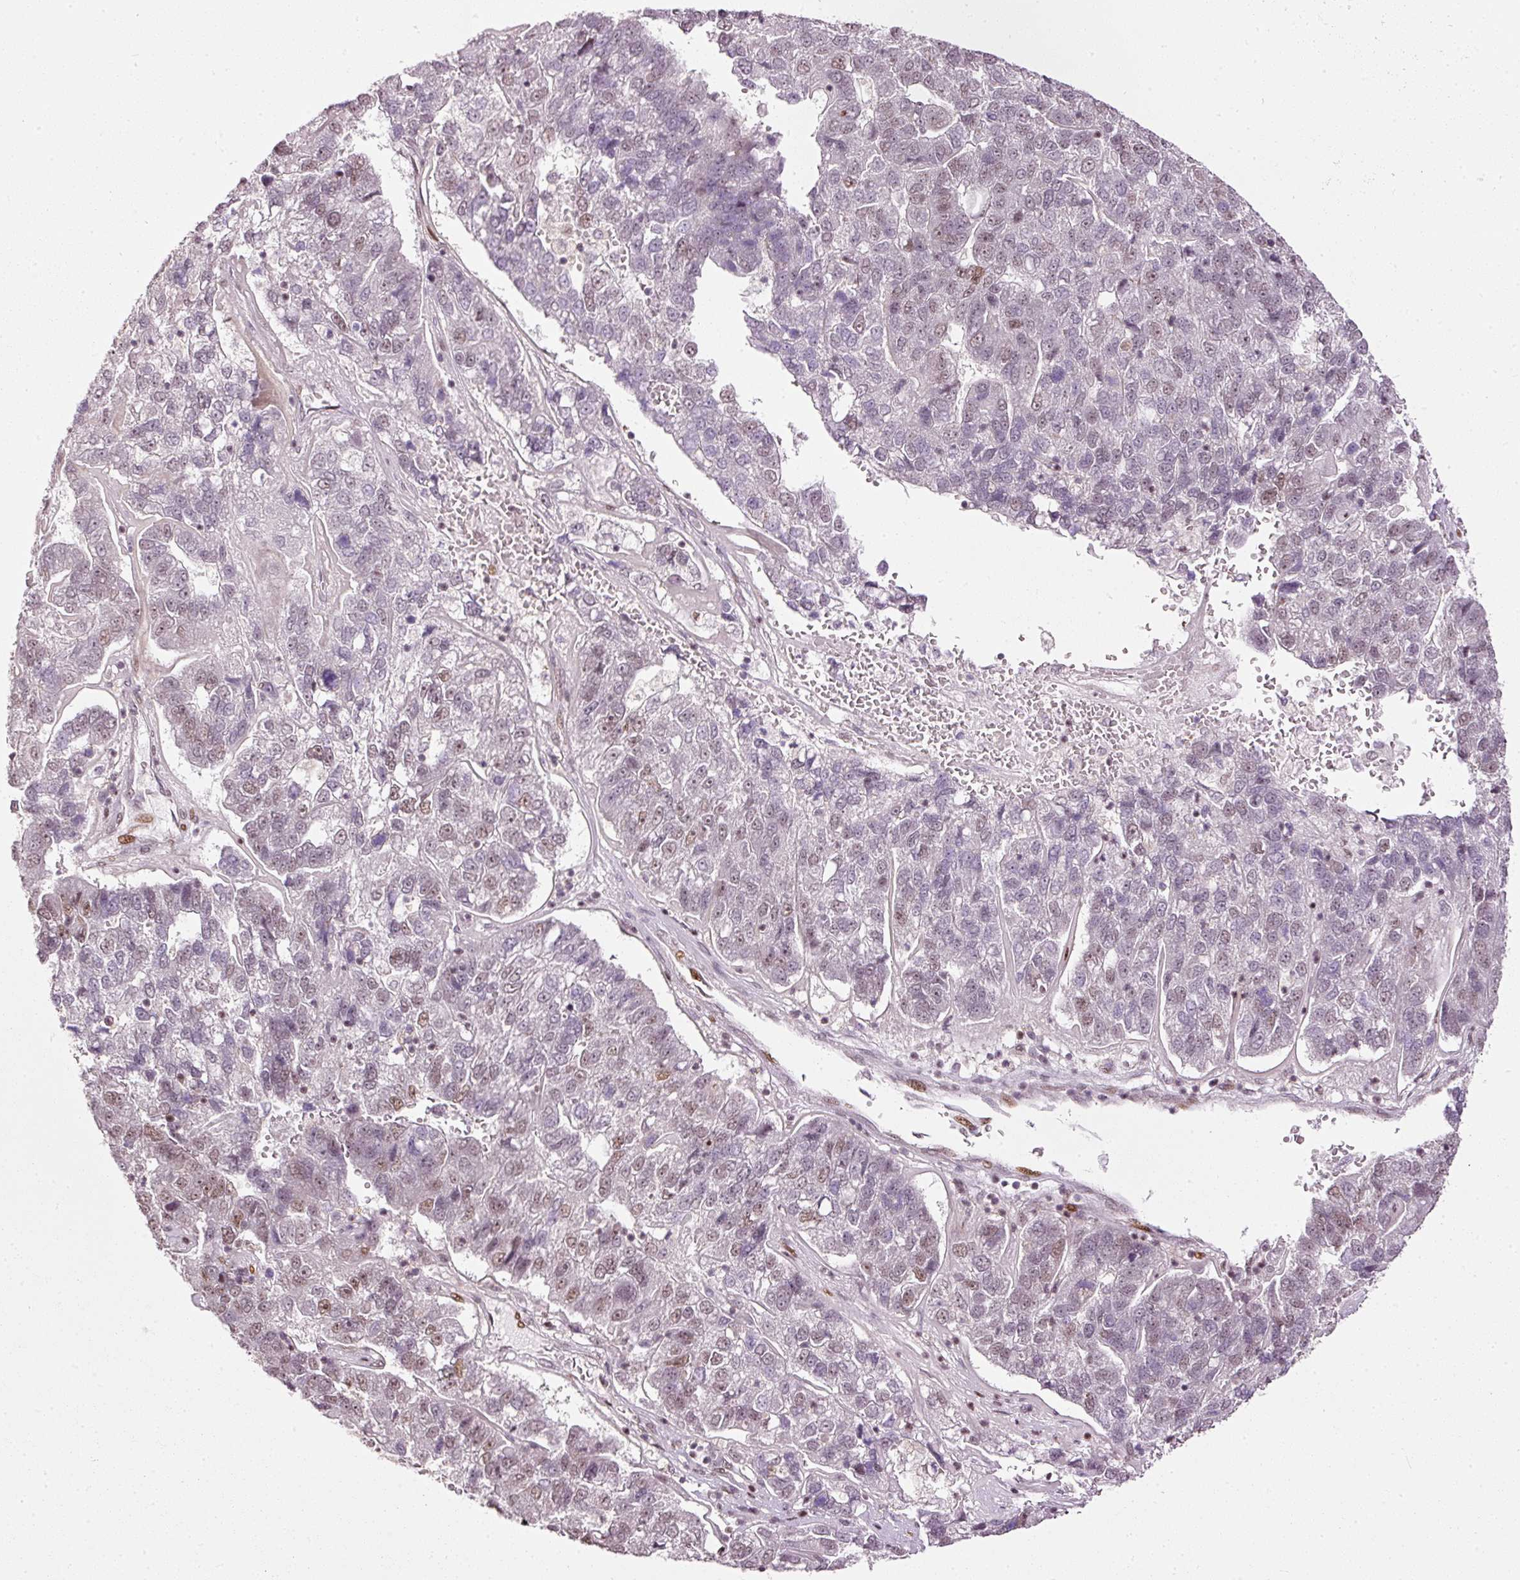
{"staining": {"intensity": "weak", "quantity": "<25%", "location": "nuclear"}, "tissue": "pancreatic cancer", "cell_type": "Tumor cells", "image_type": "cancer", "snomed": [{"axis": "morphology", "description": "Adenocarcinoma, NOS"}, {"axis": "topography", "description": "Pancreas"}], "caption": "This image is of pancreatic cancer stained with immunohistochemistry (IHC) to label a protein in brown with the nuclei are counter-stained blue. There is no positivity in tumor cells. Nuclei are stained in blue.", "gene": "ZNF778", "patient": {"sex": "female", "age": 61}}